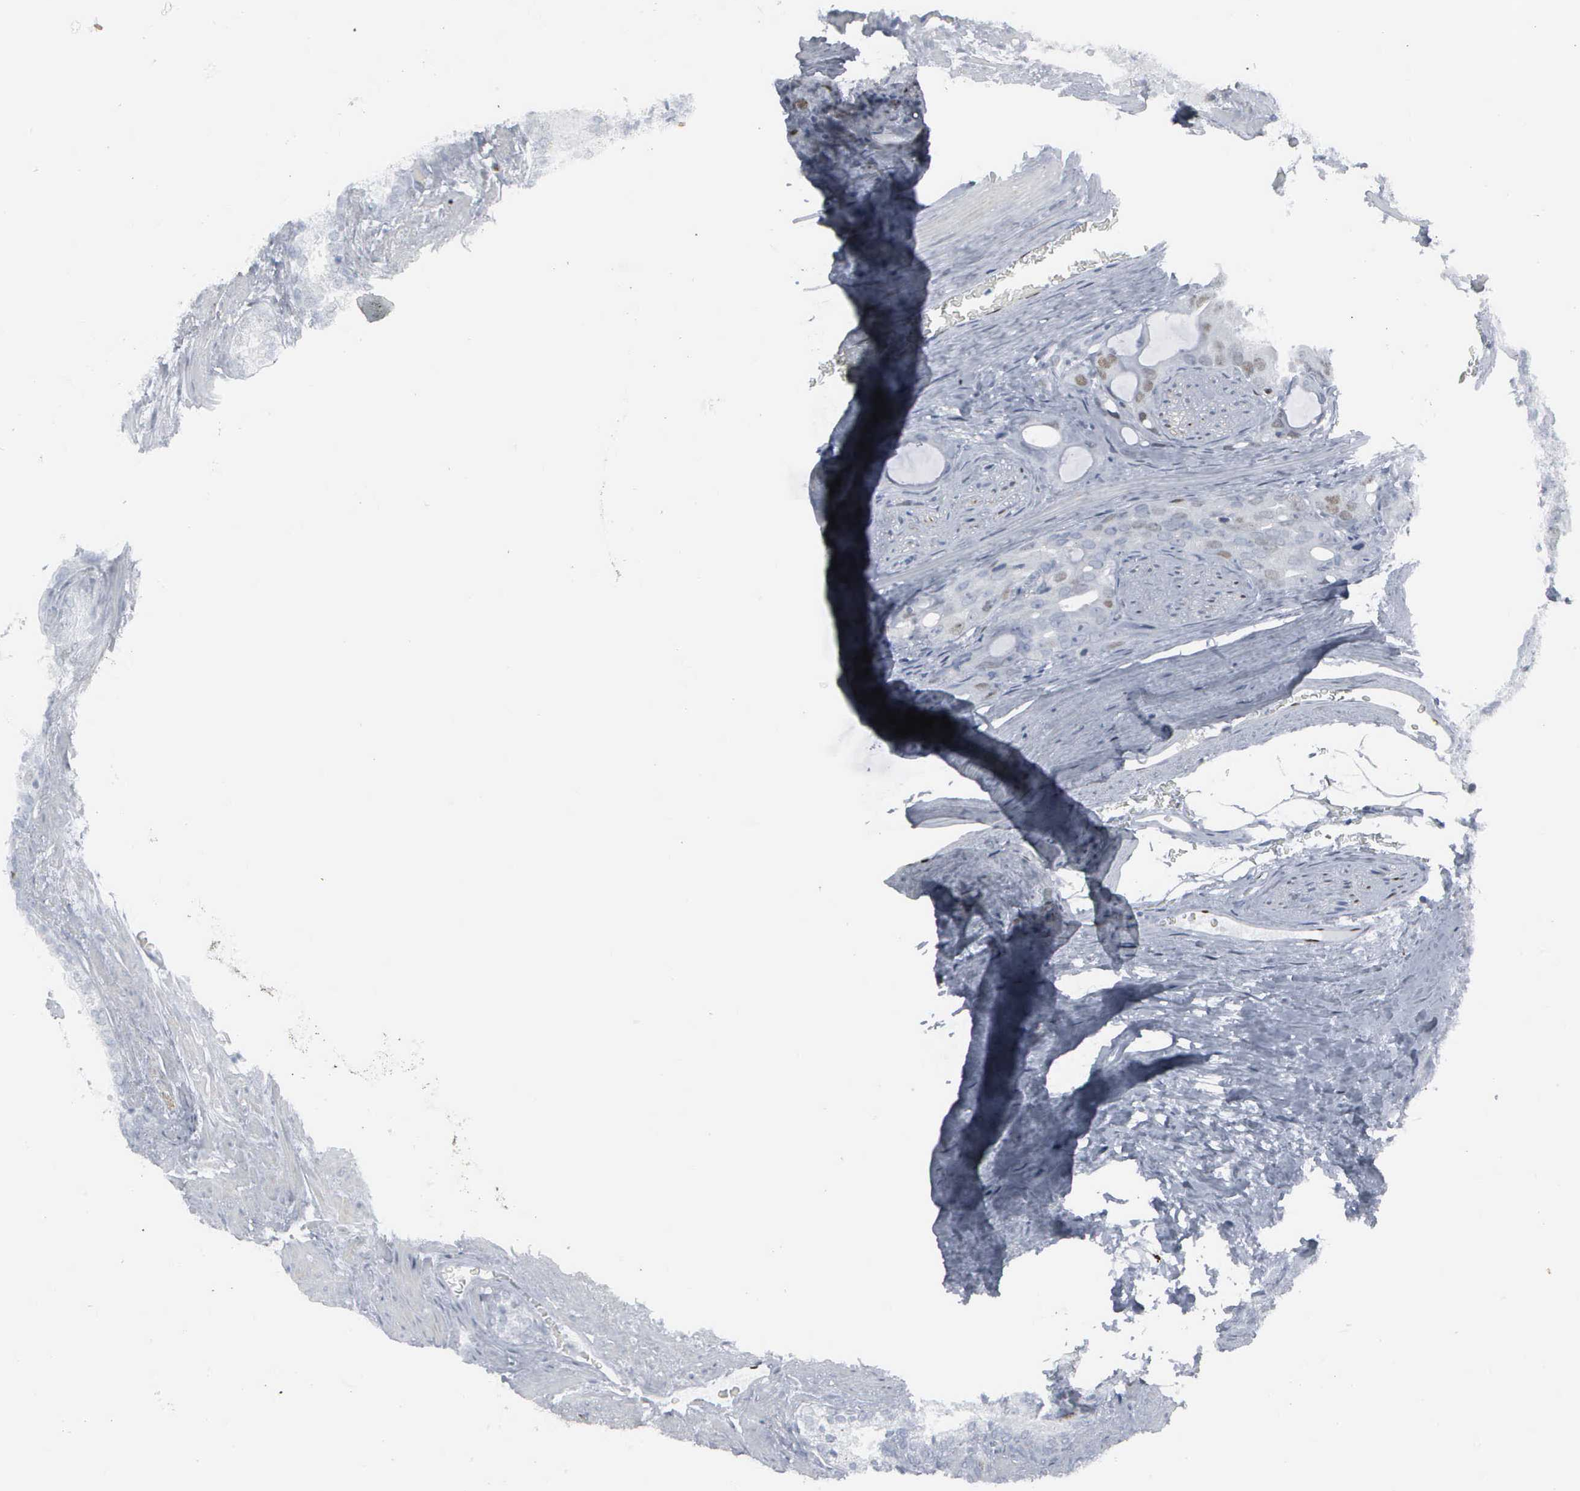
{"staining": {"intensity": "weak", "quantity": "<25%", "location": "nuclear"}, "tissue": "prostate cancer", "cell_type": "Tumor cells", "image_type": "cancer", "snomed": [{"axis": "morphology", "description": "Adenocarcinoma, Low grade"}, {"axis": "topography", "description": "Prostate"}], "caption": "A high-resolution micrograph shows immunohistochemistry (IHC) staining of prostate cancer (low-grade adenocarcinoma), which shows no significant expression in tumor cells. (DAB immunohistochemistry (IHC) with hematoxylin counter stain).", "gene": "CCND3", "patient": {"sex": "male", "age": 69}}